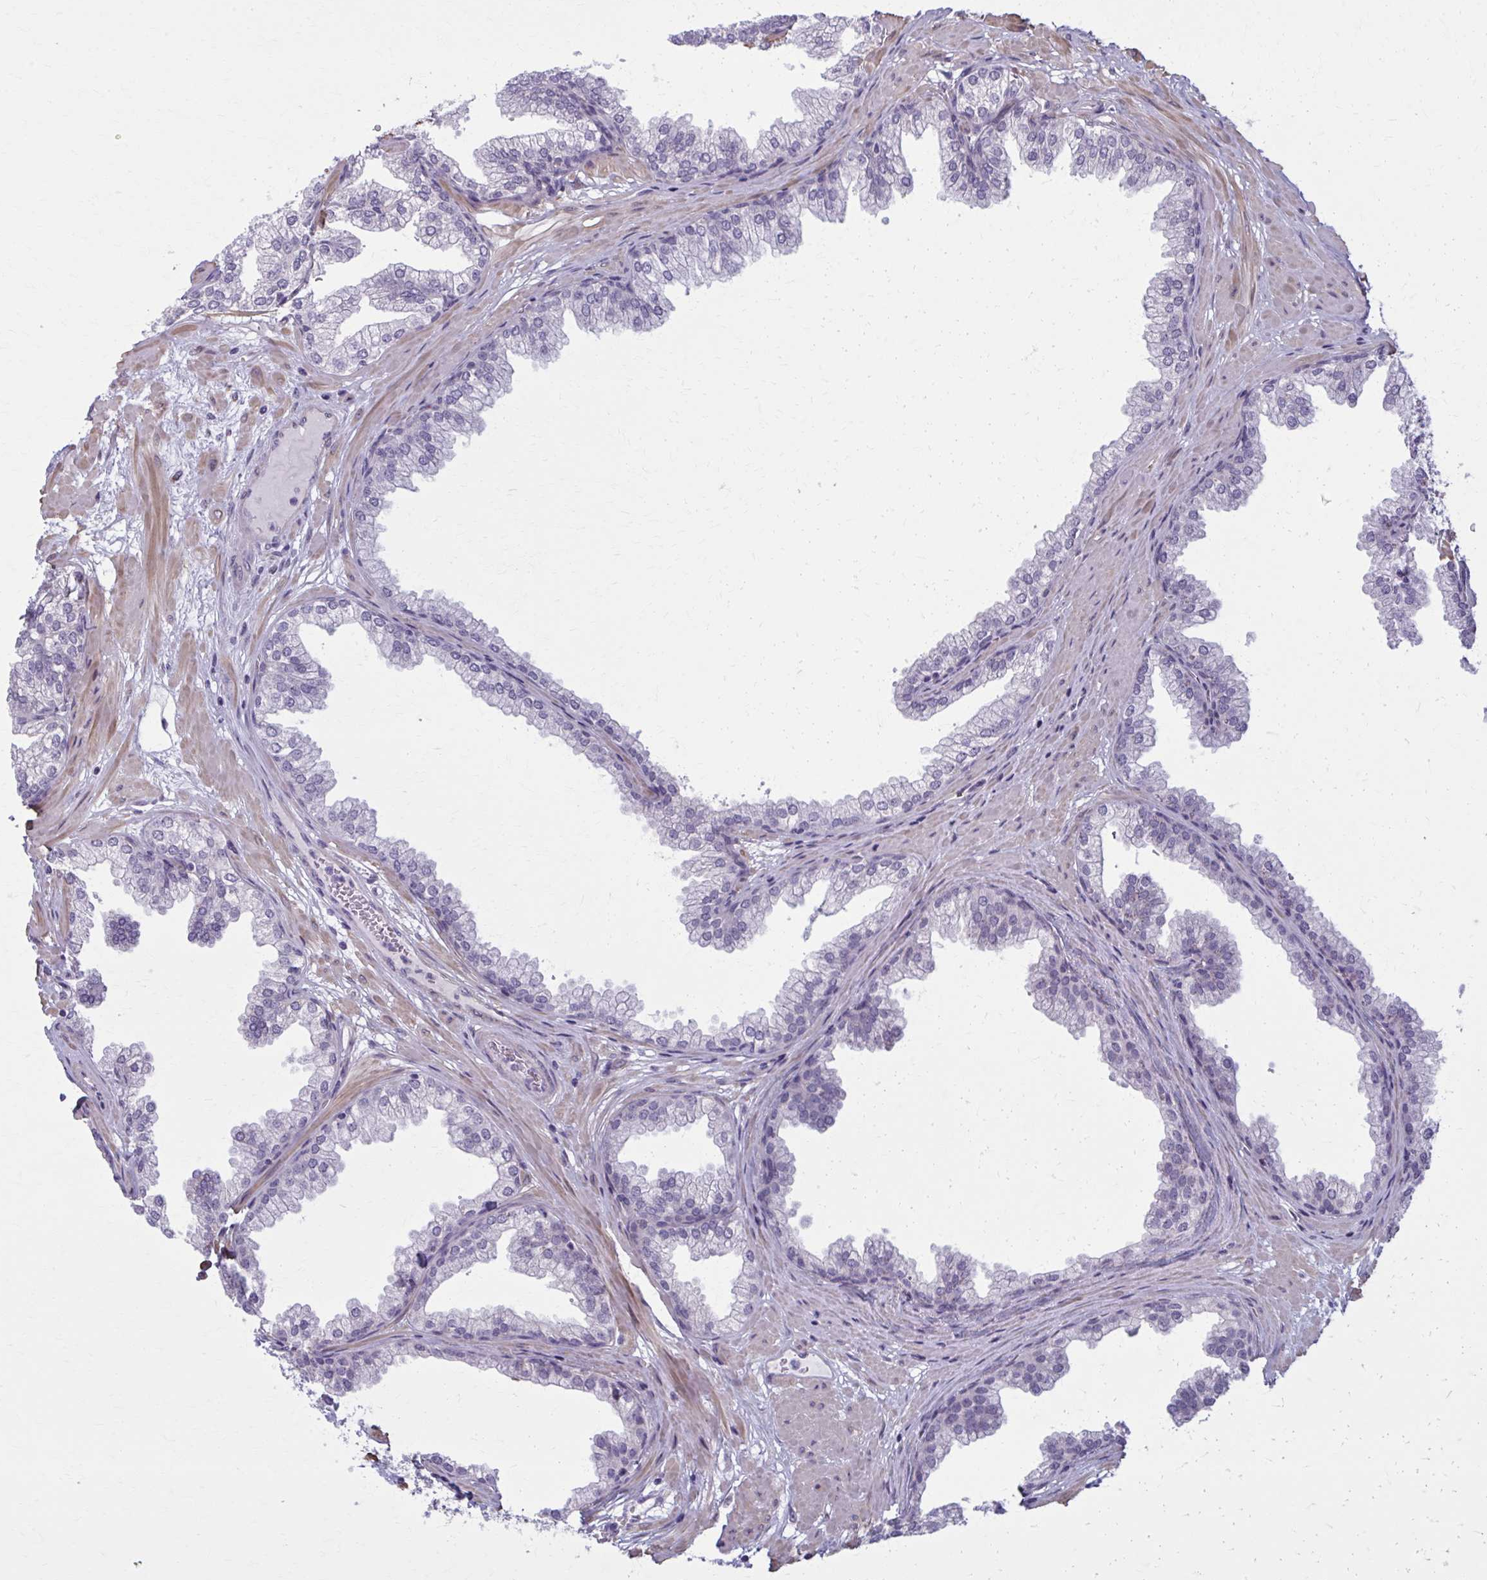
{"staining": {"intensity": "weak", "quantity": "<25%", "location": "cytoplasmic/membranous"}, "tissue": "prostate", "cell_type": "Glandular cells", "image_type": "normal", "snomed": [{"axis": "morphology", "description": "Normal tissue, NOS"}, {"axis": "topography", "description": "Prostate"}], "caption": "Immunohistochemistry image of unremarkable prostate: human prostate stained with DAB exhibits no significant protein expression in glandular cells. Brightfield microscopy of immunohistochemistry stained with DAB (brown) and hematoxylin (blue), captured at high magnification.", "gene": "NUMBL", "patient": {"sex": "male", "age": 37}}